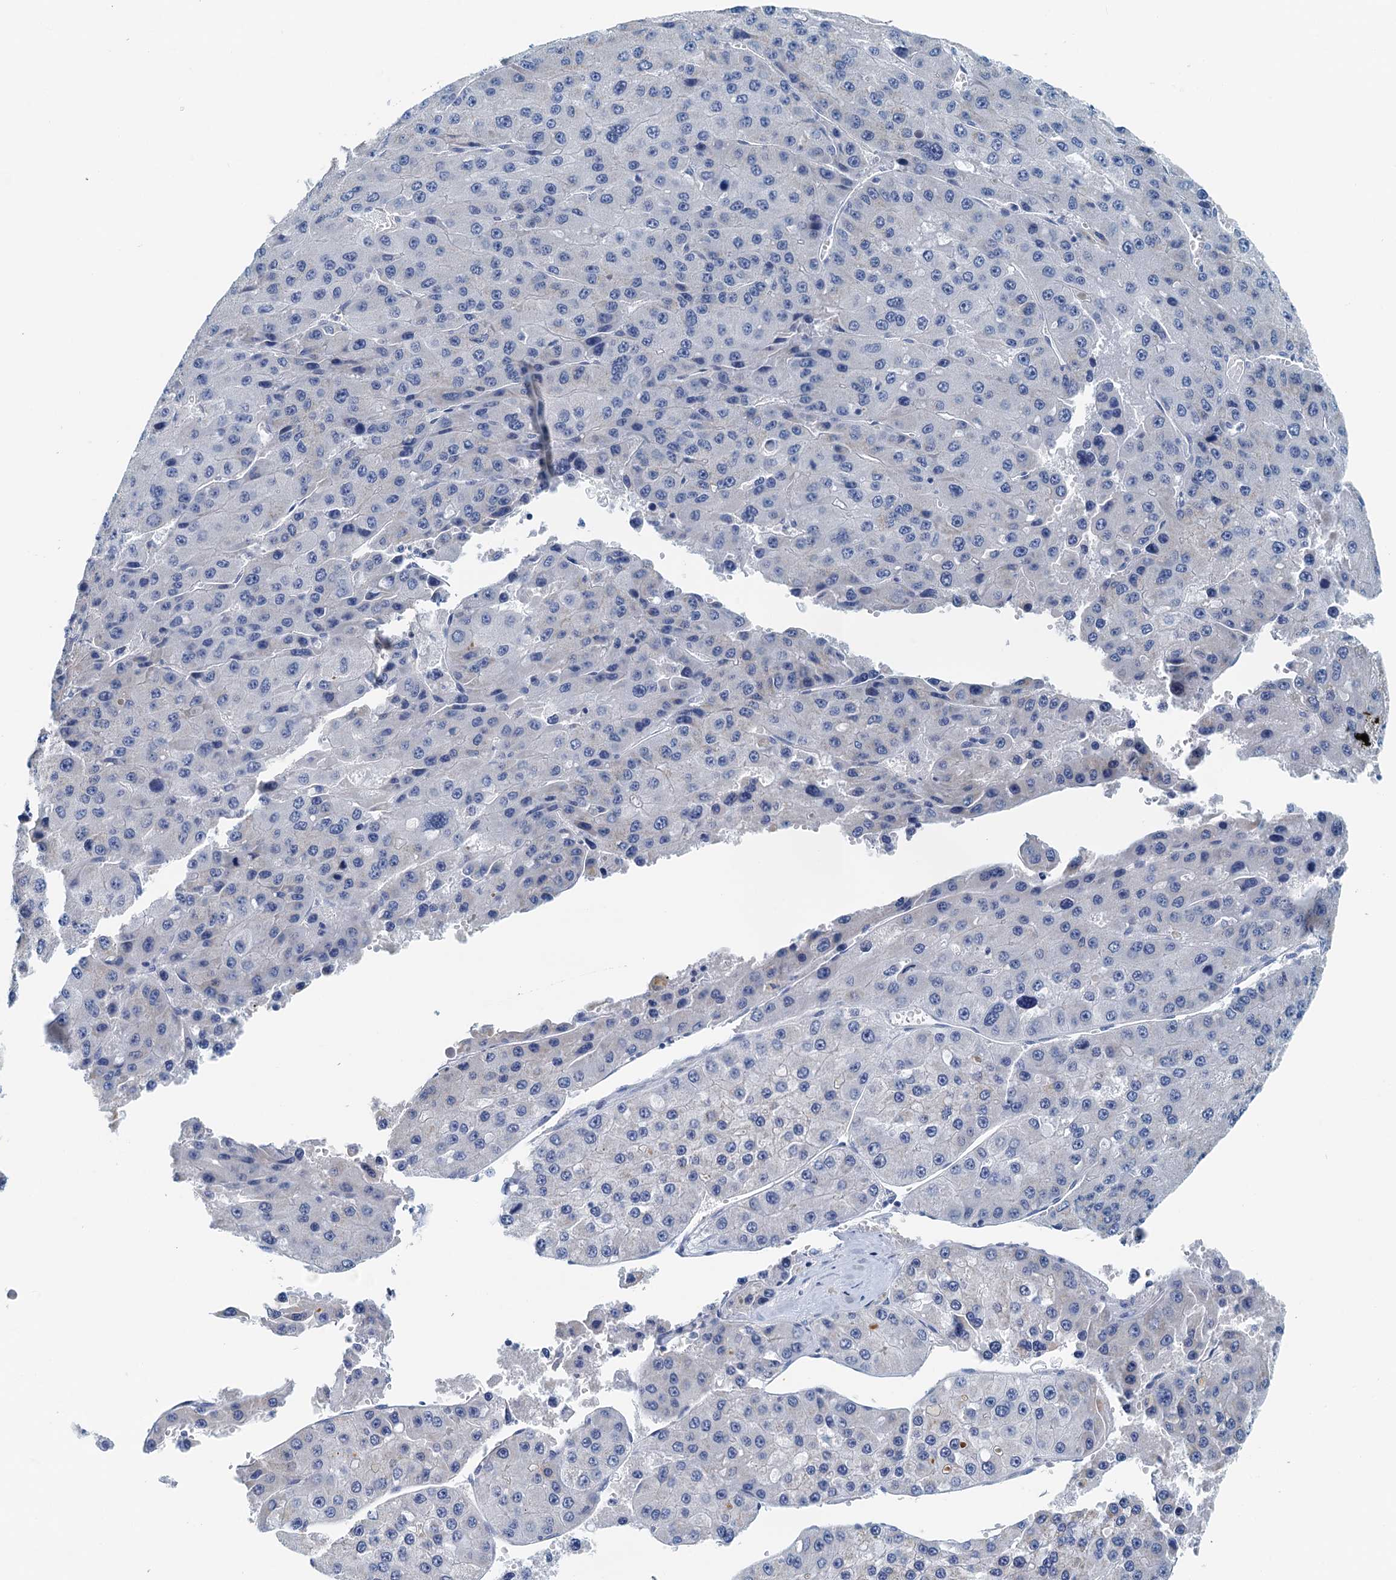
{"staining": {"intensity": "negative", "quantity": "none", "location": "none"}, "tissue": "liver cancer", "cell_type": "Tumor cells", "image_type": "cancer", "snomed": [{"axis": "morphology", "description": "Carcinoma, Hepatocellular, NOS"}, {"axis": "topography", "description": "Liver"}], "caption": "High power microscopy histopathology image of an immunohistochemistry (IHC) histopathology image of liver hepatocellular carcinoma, revealing no significant staining in tumor cells.", "gene": "DTD1", "patient": {"sex": "female", "age": 73}}